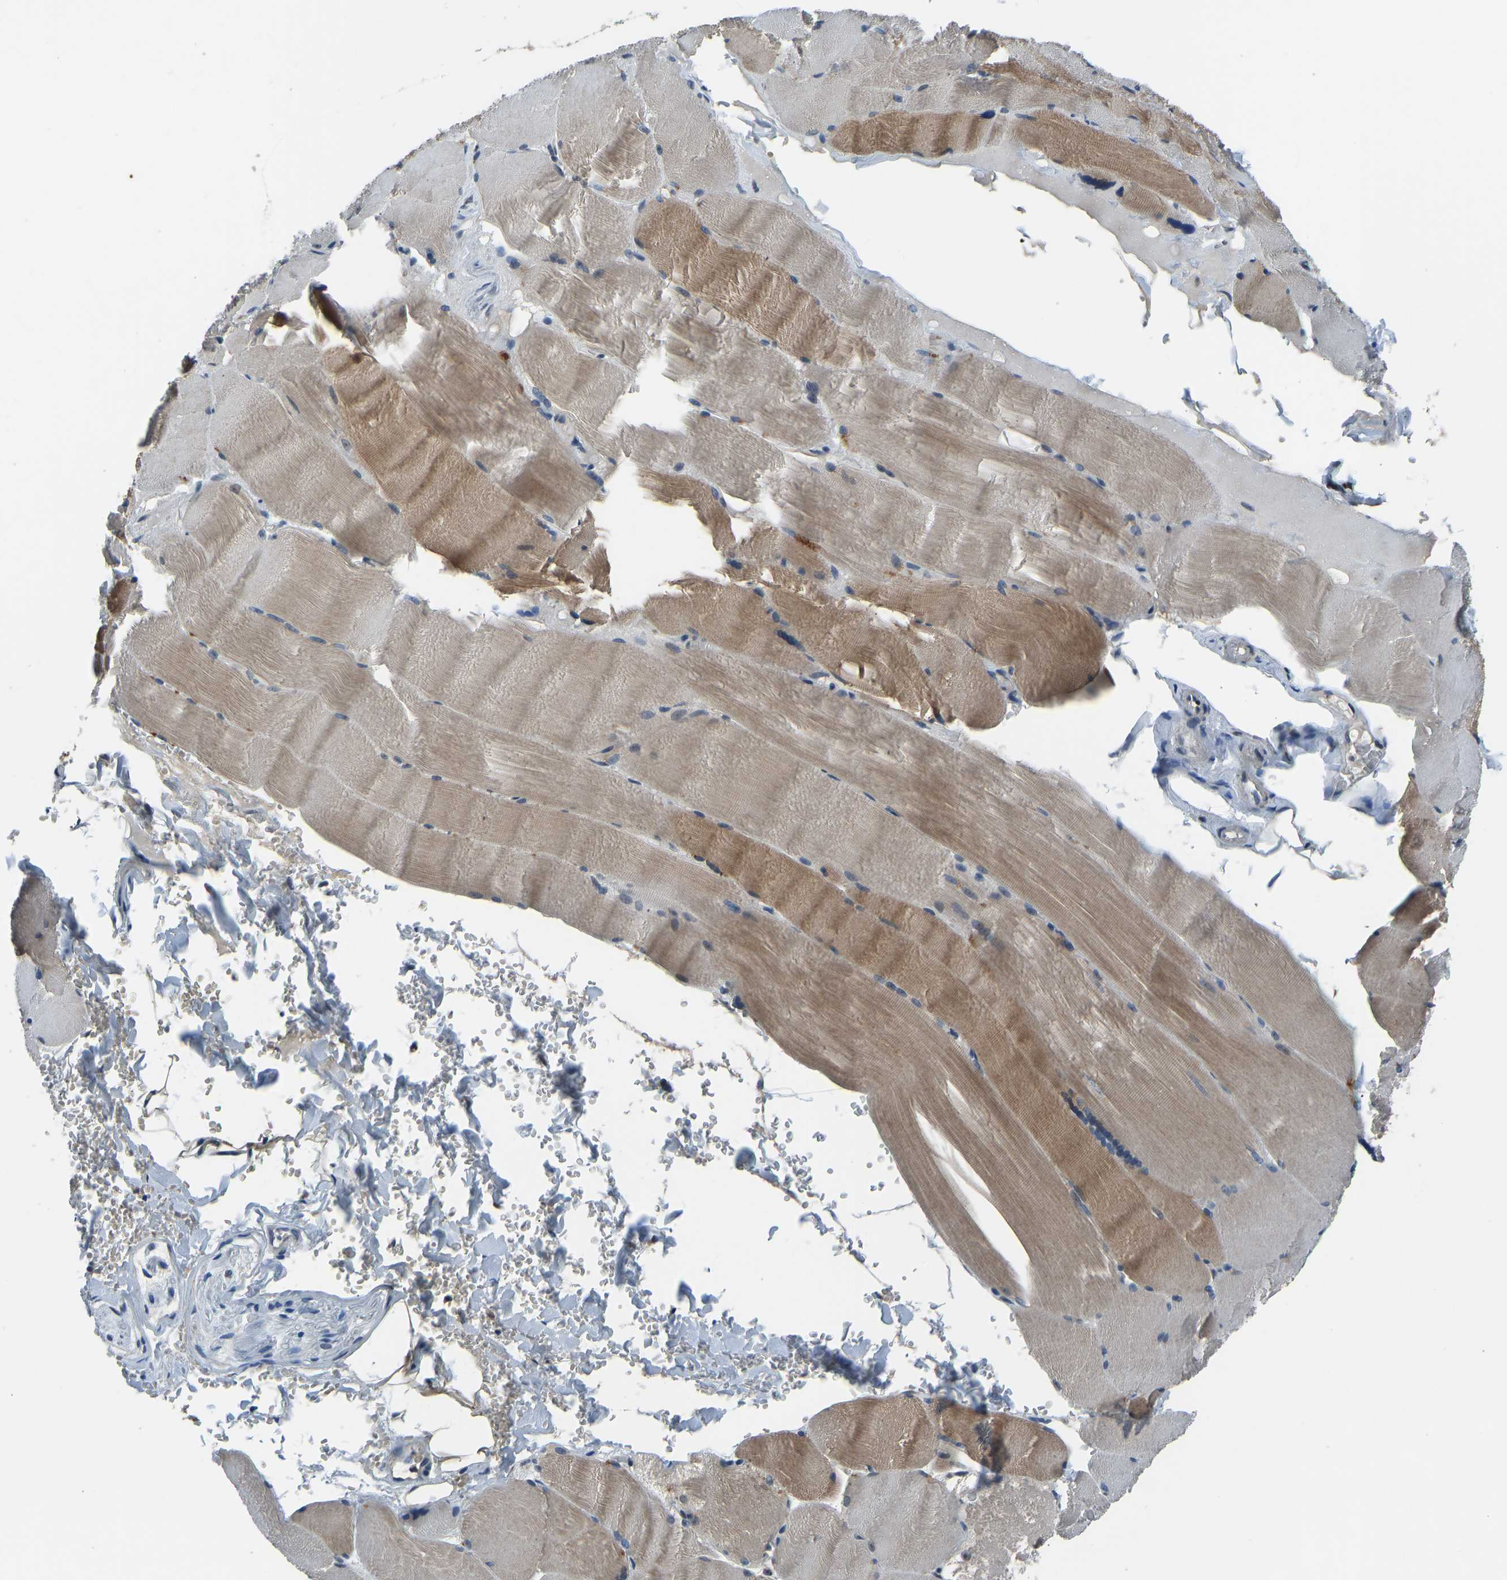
{"staining": {"intensity": "moderate", "quantity": ">75%", "location": "cytoplasmic/membranous"}, "tissue": "skeletal muscle", "cell_type": "Myocytes", "image_type": "normal", "snomed": [{"axis": "morphology", "description": "Normal tissue, NOS"}, {"axis": "topography", "description": "Skin"}, {"axis": "topography", "description": "Skeletal muscle"}], "caption": "IHC (DAB) staining of benign skeletal muscle demonstrates moderate cytoplasmic/membranous protein positivity in approximately >75% of myocytes.", "gene": "FOS", "patient": {"sex": "male", "age": 83}}